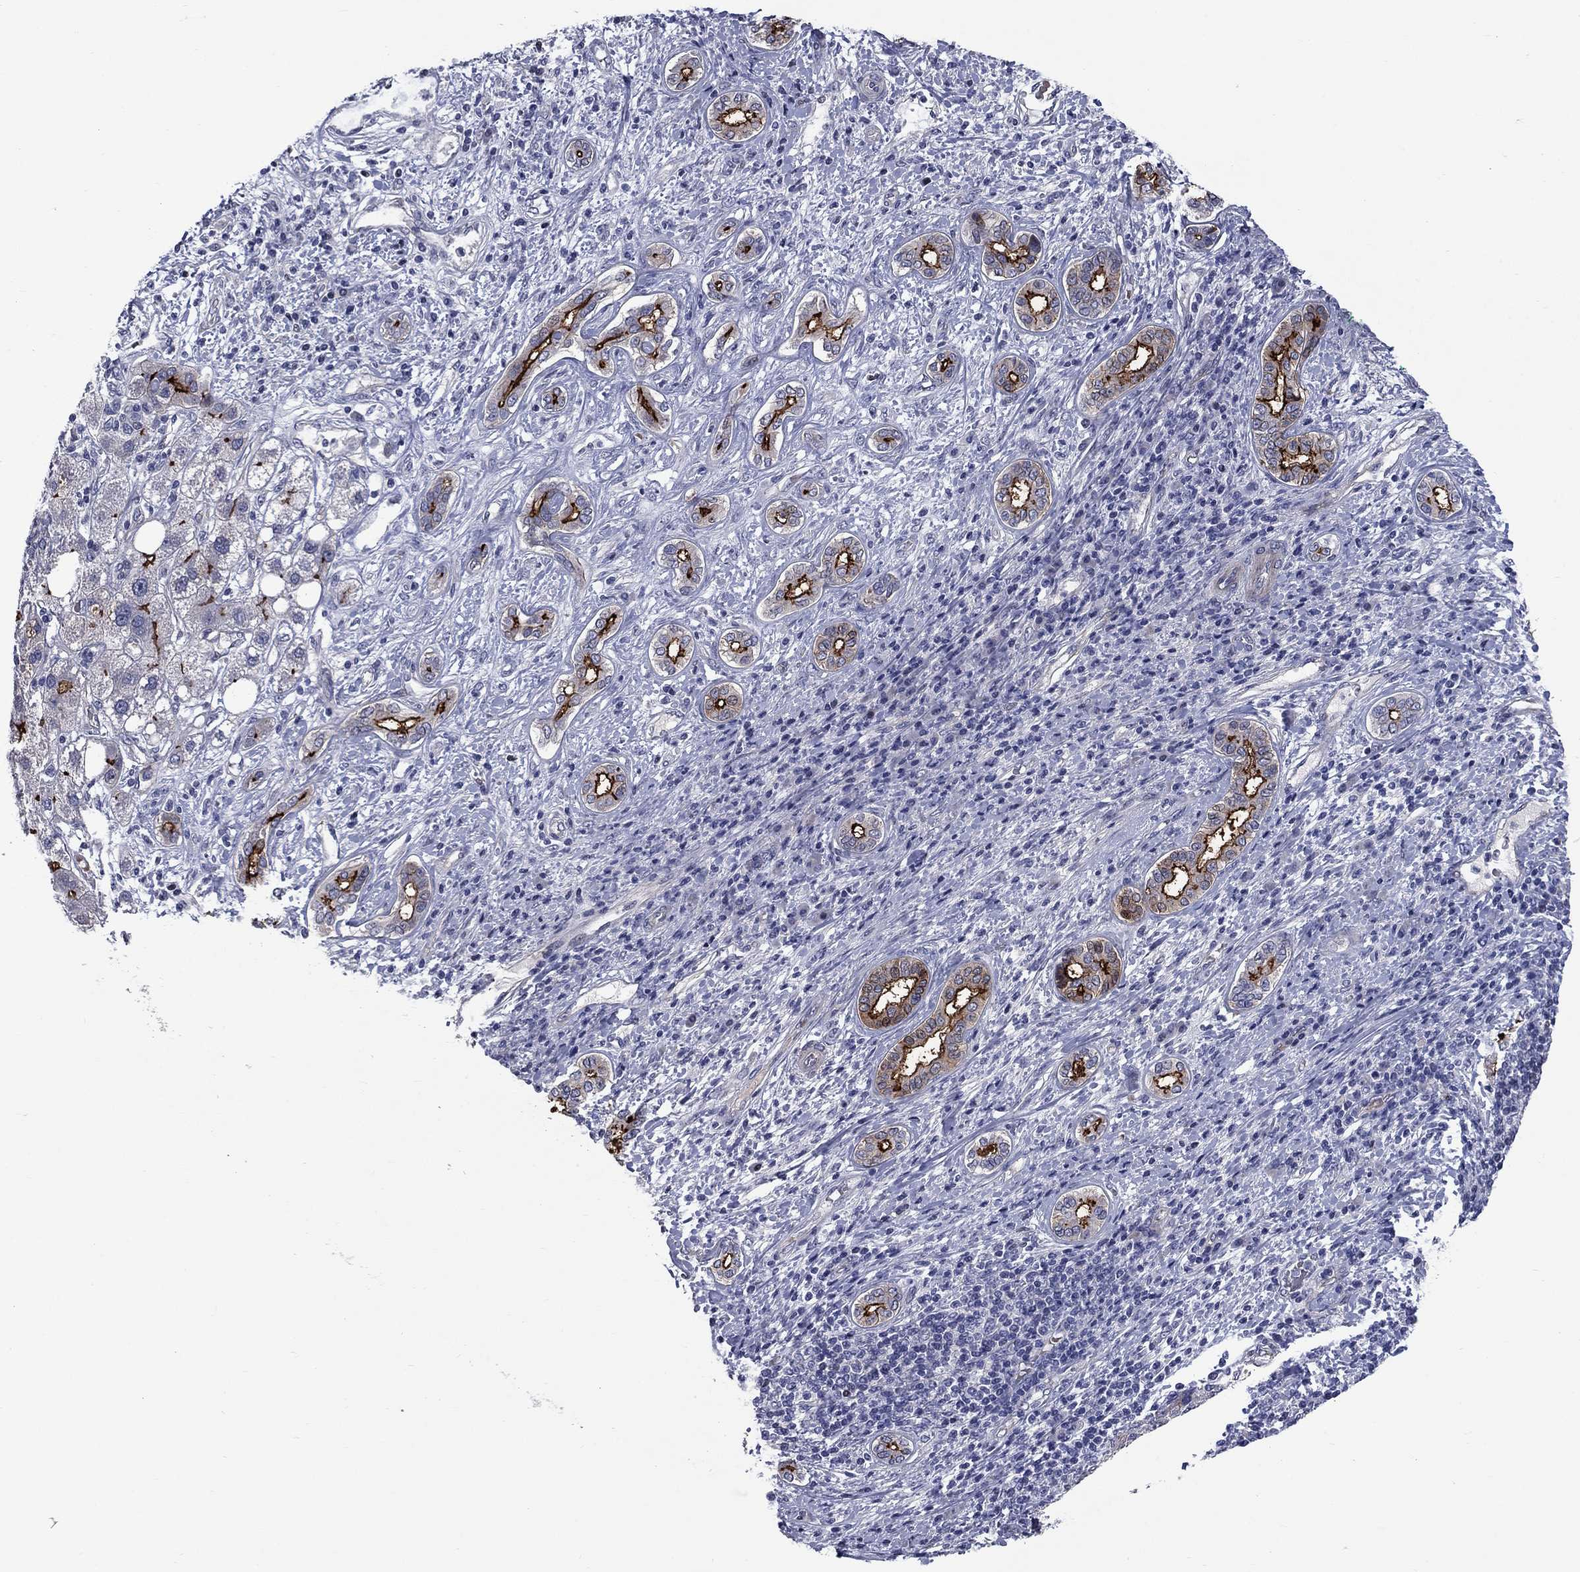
{"staining": {"intensity": "strong", "quantity": "25%-75%", "location": "cytoplasmic/membranous"}, "tissue": "liver cancer", "cell_type": "Tumor cells", "image_type": "cancer", "snomed": [{"axis": "morphology", "description": "Carcinoma, Hepatocellular, NOS"}, {"axis": "topography", "description": "Liver"}], "caption": "The image displays immunohistochemical staining of liver cancer (hepatocellular carcinoma). There is strong cytoplasmic/membranous staining is seen in approximately 25%-75% of tumor cells. Using DAB (brown) and hematoxylin (blue) stains, captured at high magnification using brightfield microscopy.", "gene": "SLC1A1", "patient": {"sex": "male", "age": 65}}